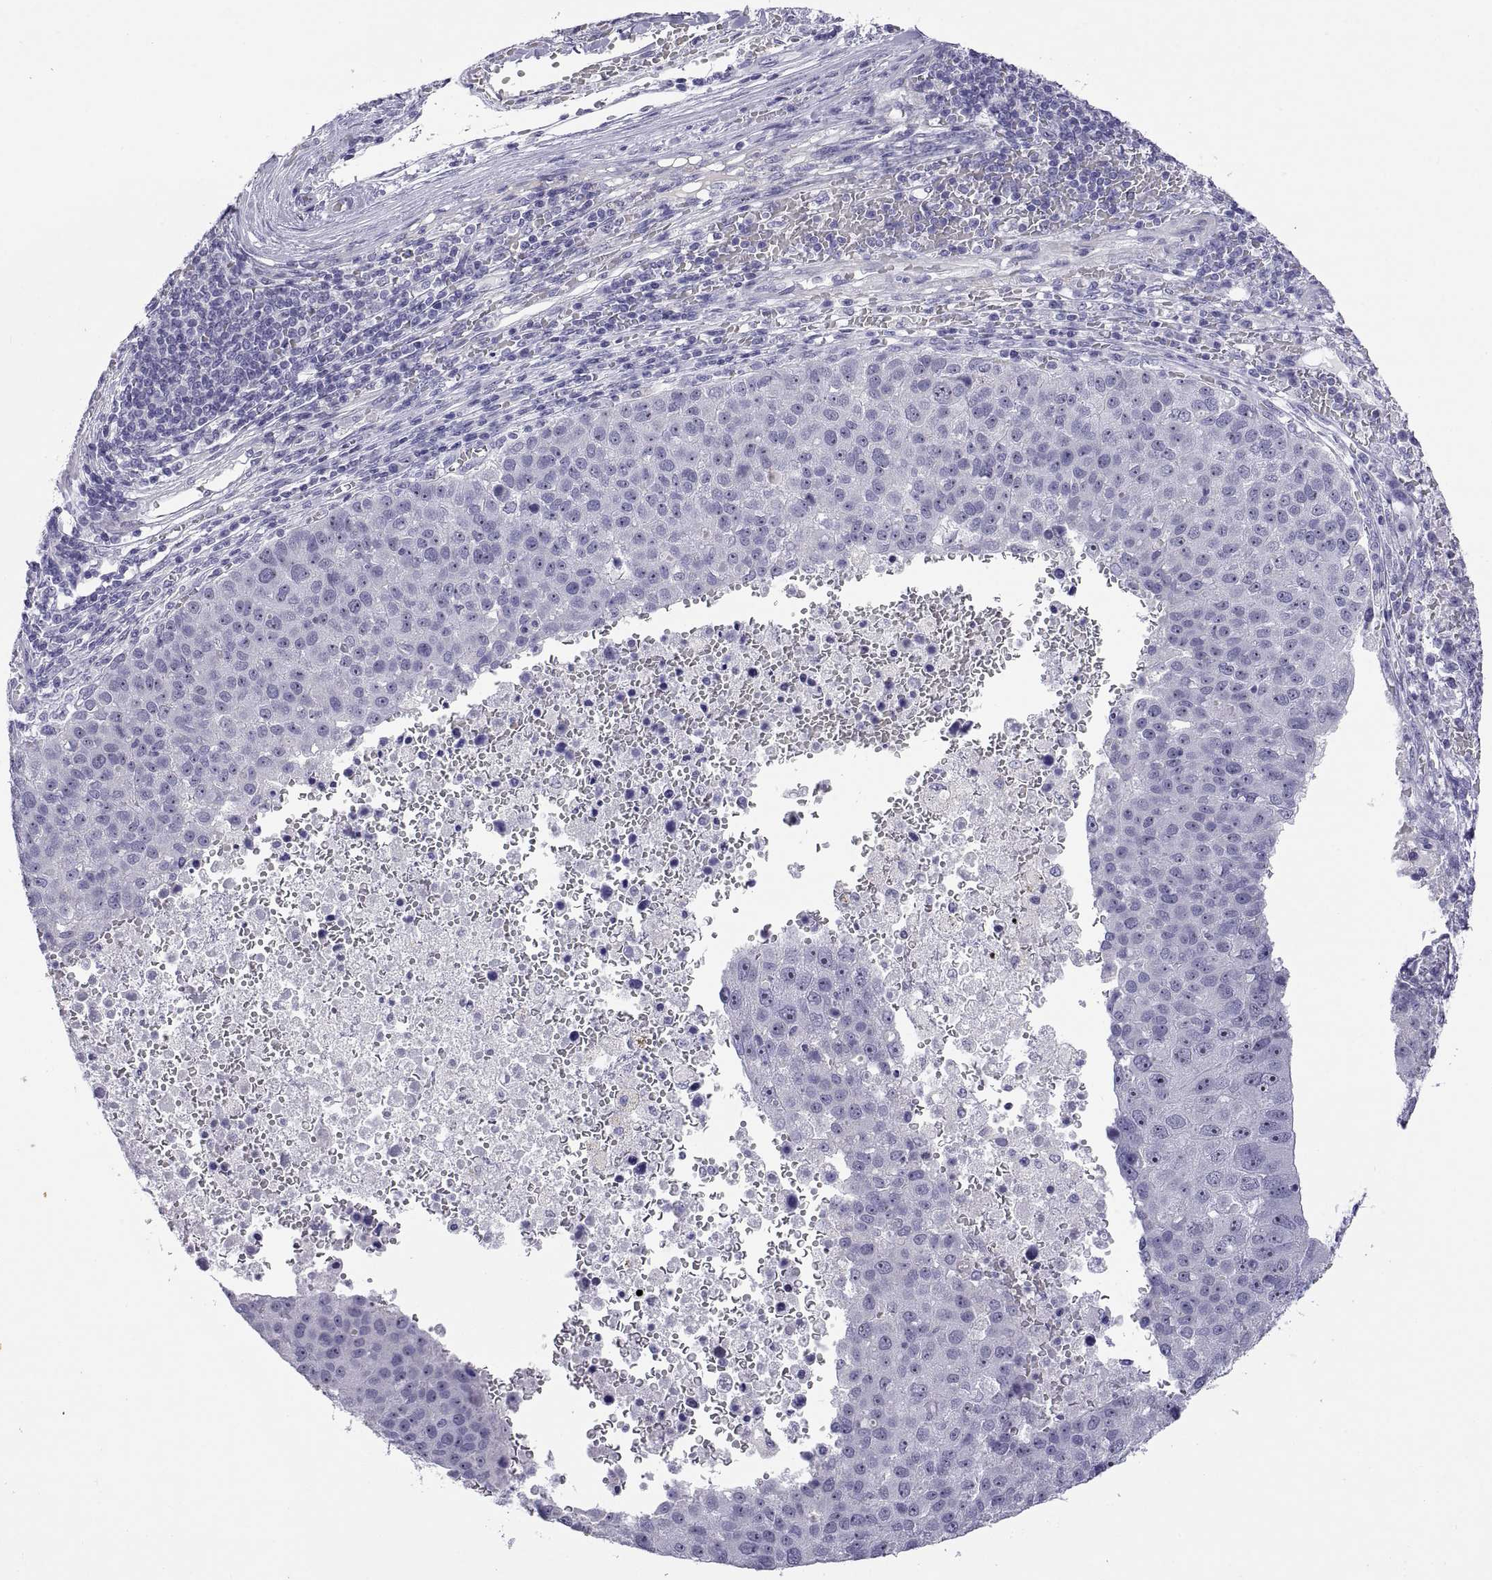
{"staining": {"intensity": "negative", "quantity": "none", "location": "none"}, "tissue": "pancreatic cancer", "cell_type": "Tumor cells", "image_type": "cancer", "snomed": [{"axis": "morphology", "description": "Adenocarcinoma, NOS"}, {"axis": "topography", "description": "Pancreas"}], "caption": "Immunohistochemical staining of pancreatic cancer (adenocarcinoma) shows no significant expression in tumor cells.", "gene": "VSX2", "patient": {"sex": "female", "age": 61}}